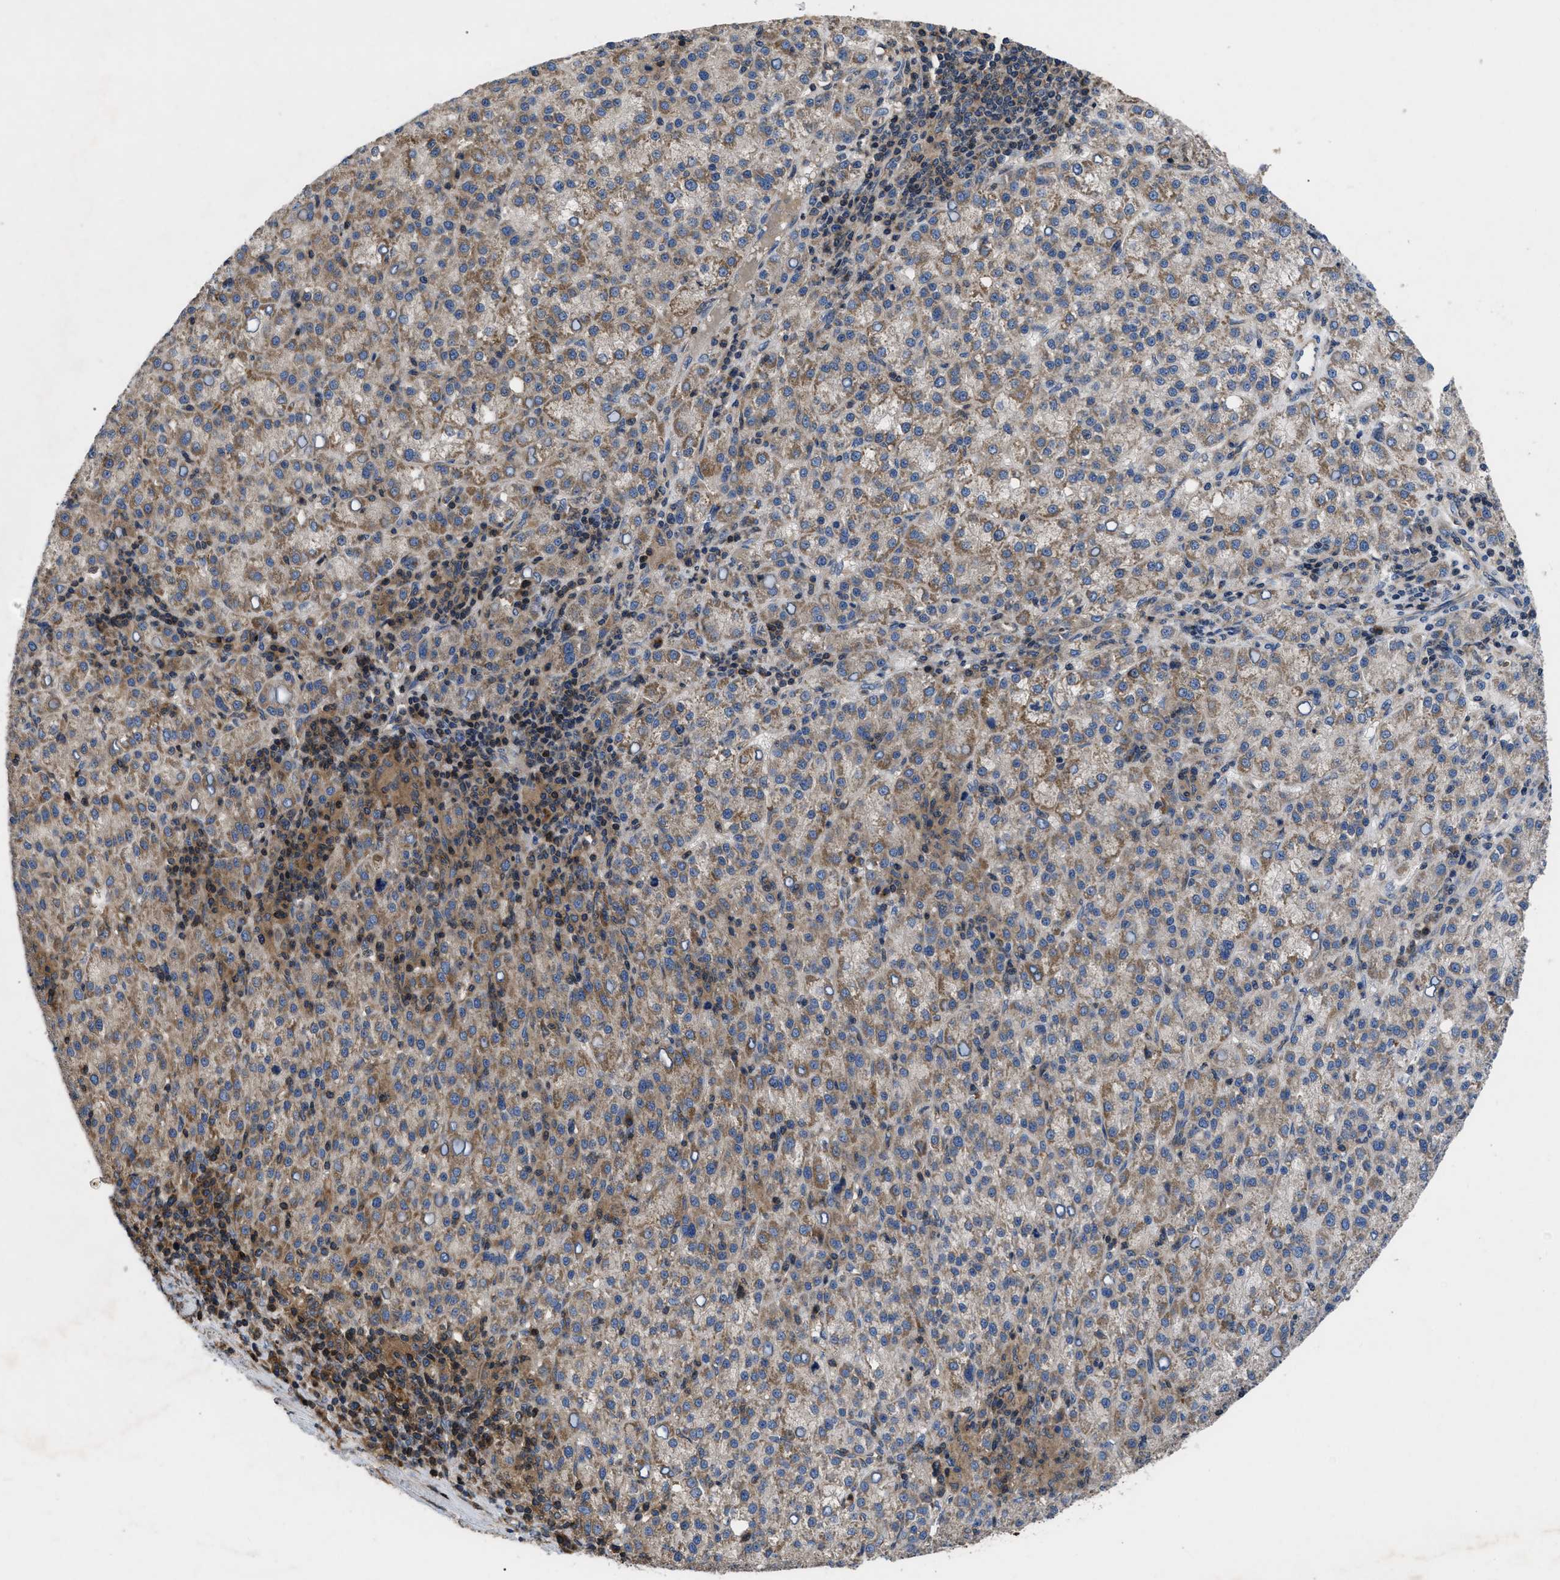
{"staining": {"intensity": "moderate", "quantity": ">75%", "location": "cytoplasmic/membranous"}, "tissue": "liver cancer", "cell_type": "Tumor cells", "image_type": "cancer", "snomed": [{"axis": "morphology", "description": "Carcinoma, Hepatocellular, NOS"}, {"axis": "topography", "description": "Liver"}], "caption": "Protein expression by immunohistochemistry exhibits moderate cytoplasmic/membranous staining in about >75% of tumor cells in liver cancer (hepatocellular carcinoma).", "gene": "YBEY", "patient": {"sex": "female", "age": 58}}